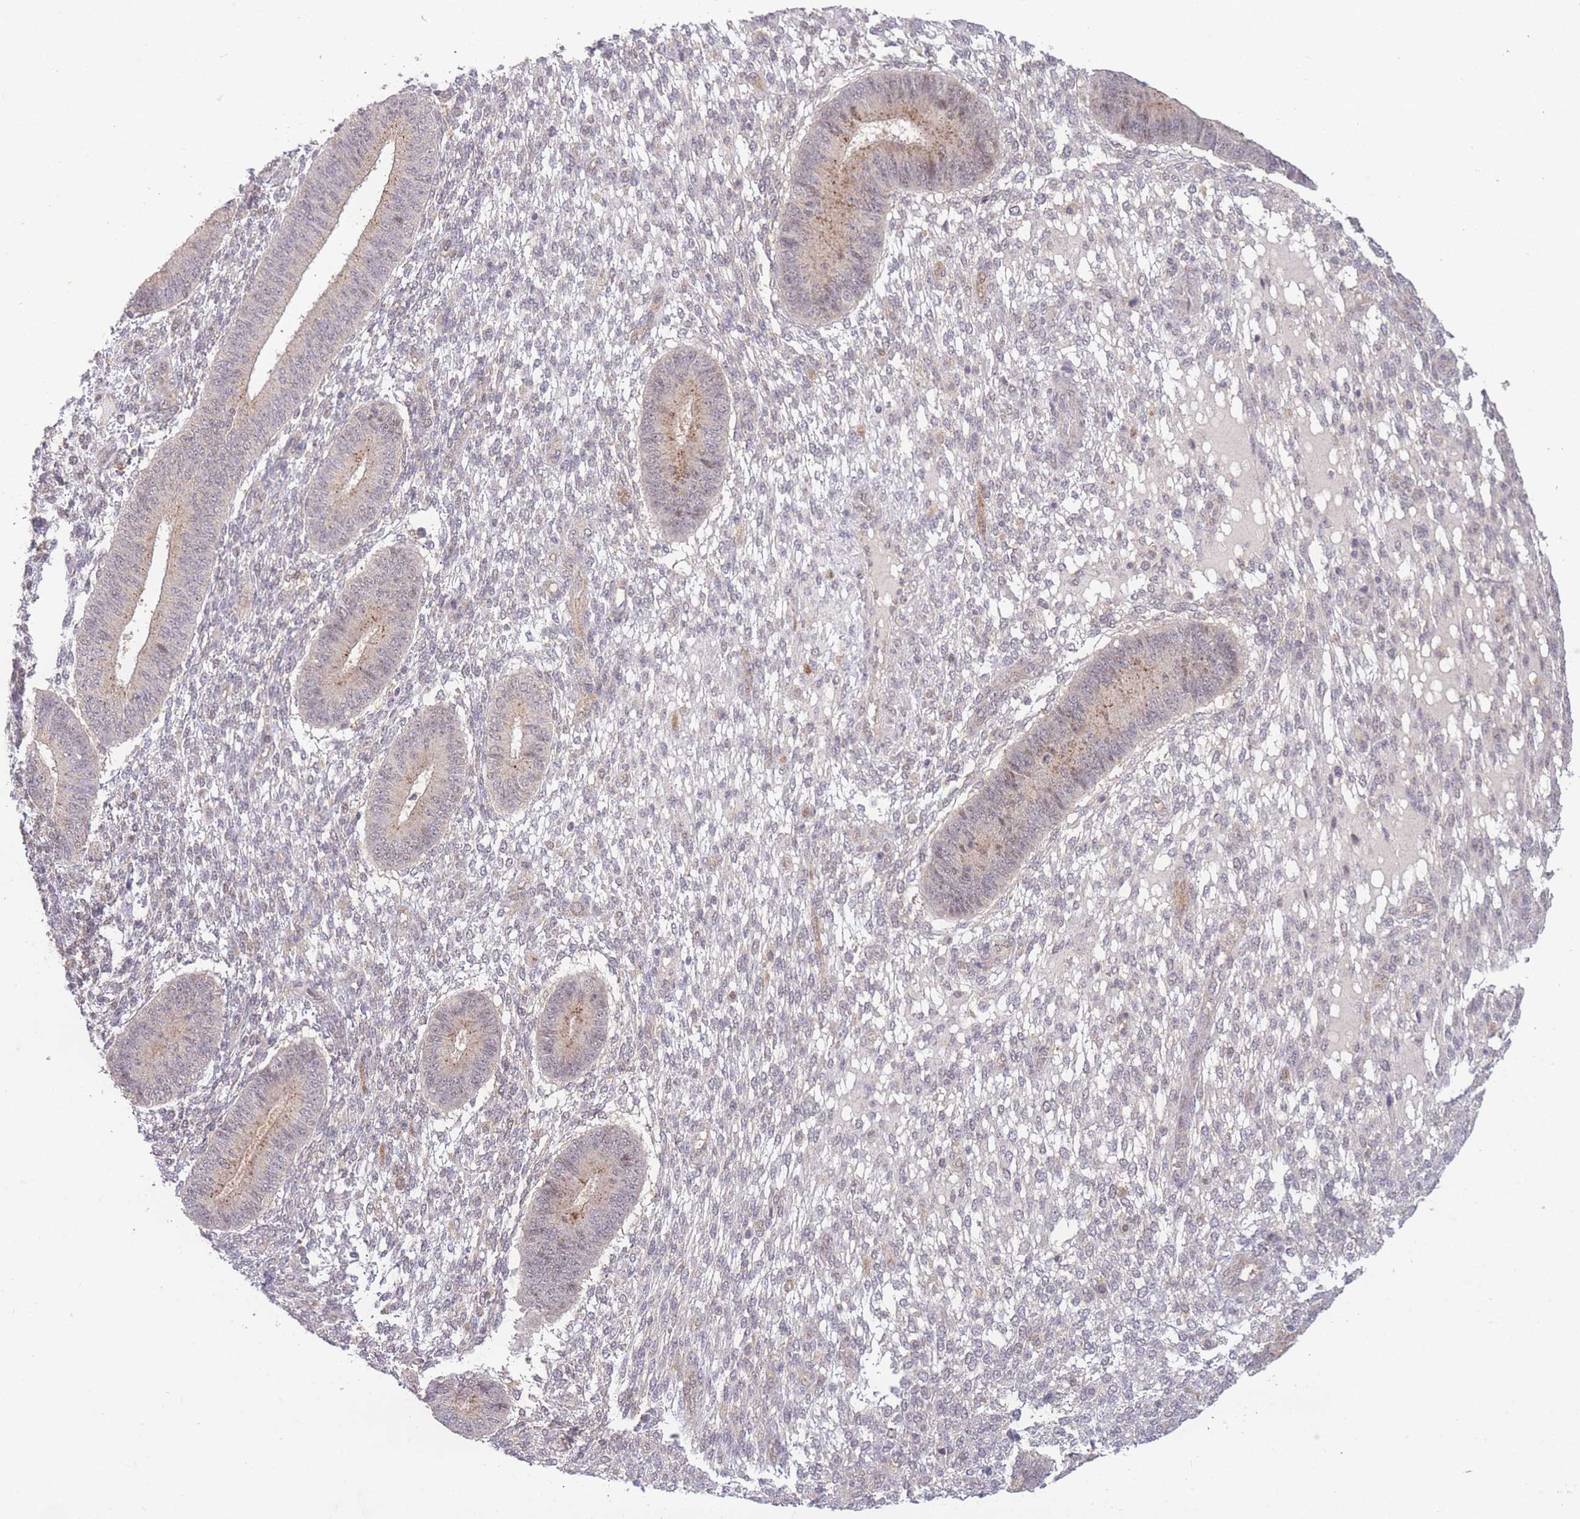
{"staining": {"intensity": "negative", "quantity": "none", "location": "none"}, "tissue": "endometrium", "cell_type": "Cells in endometrial stroma", "image_type": "normal", "snomed": [{"axis": "morphology", "description": "Normal tissue, NOS"}, {"axis": "topography", "description": "Endometrium"}], "caption": "Cells in endometrial stroma show no significant positivity in normal endometrium. (Brightfield microscopy of DAB (3,3'-diaminobenzidine) immunohistochemistry at high magnification).", "gene": "RNF144B", "patient": {"sex": "female", "age": 49}}